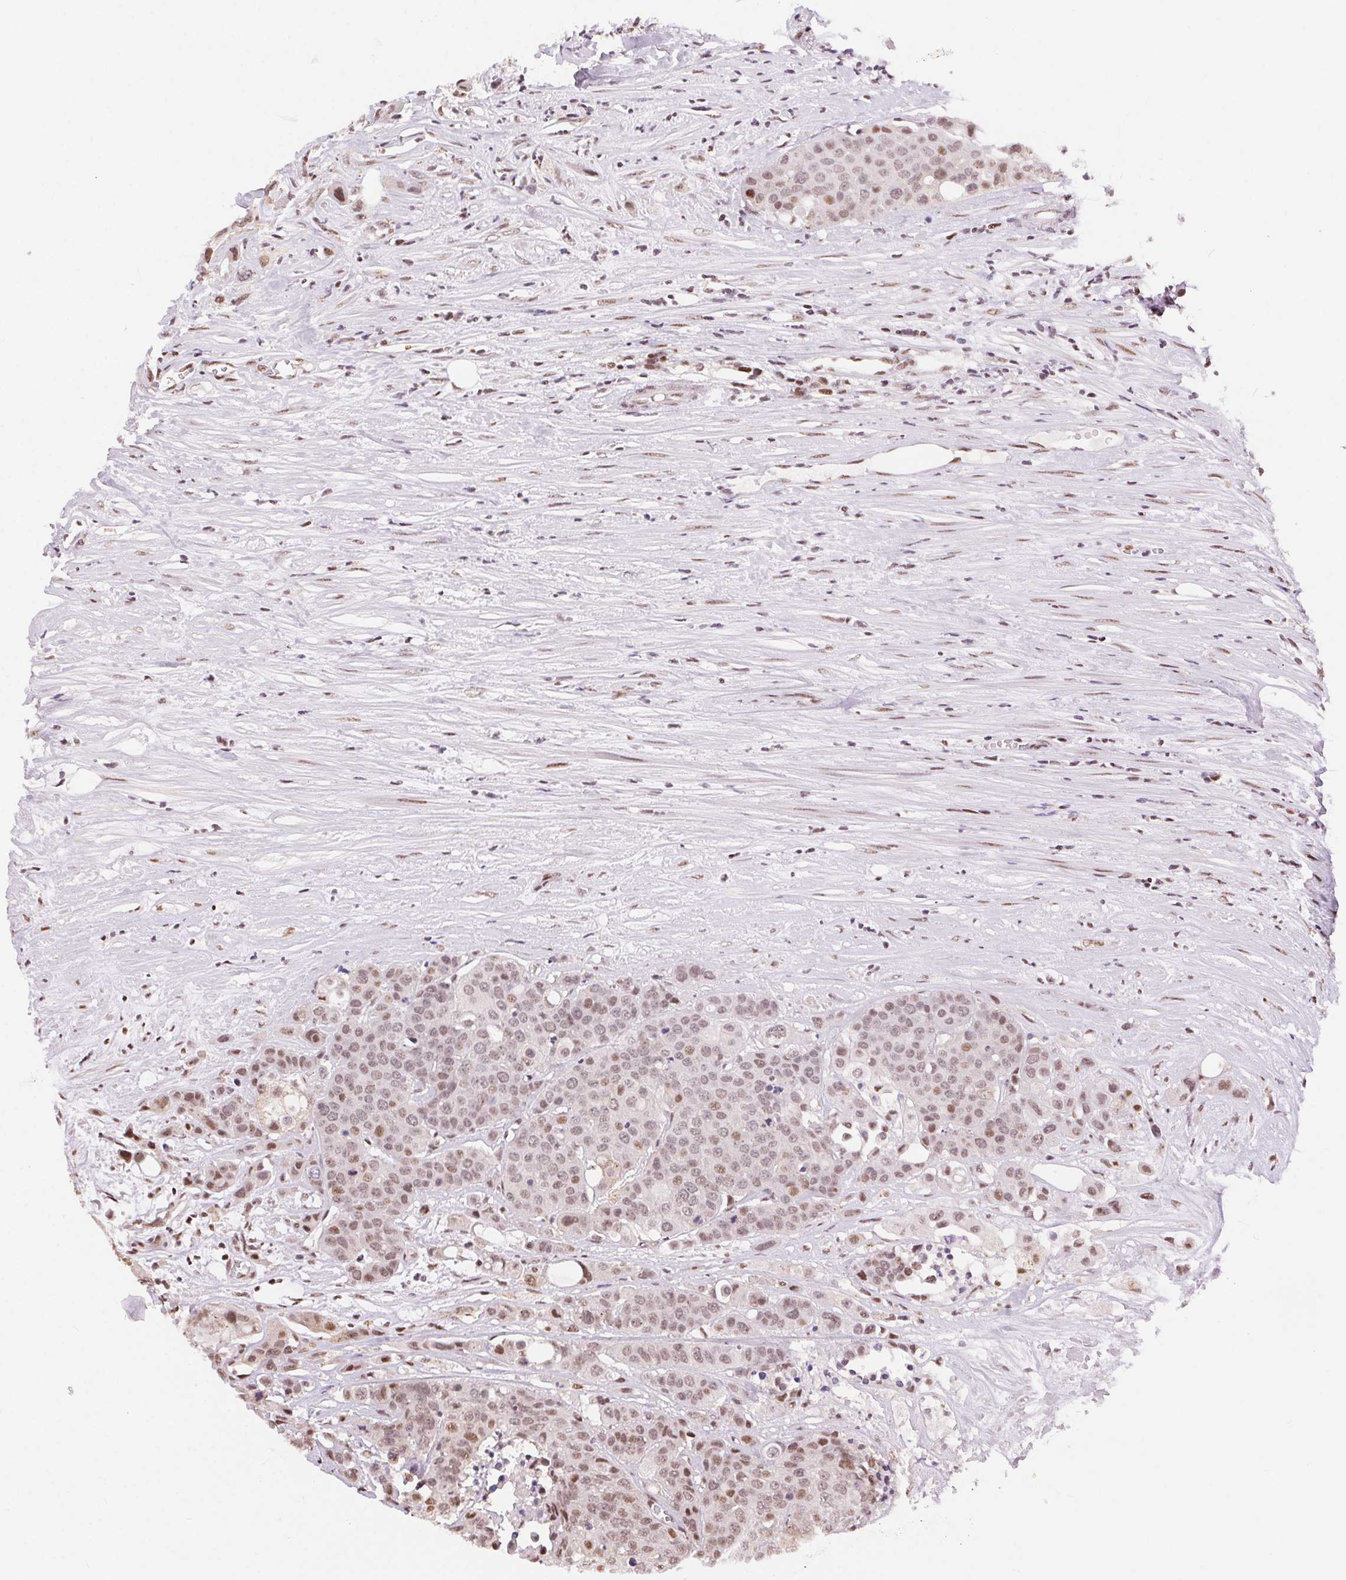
{"staining": {"intensity": "weak", "quantity": ">75%", "location": "nuclear"}, "tissue": "carcinoid", "cell_type": "Tumor cells", "image_type": "cancer", "snomed": [{"axis": "morphology", "description": "Carcinoid, malignant, NOS"}, {"axis": "topography", "description": "Colon"}], "caption": "Protein staining reveals weak nuclear staining in approximately >75% of tumor cells in carcinoid.", "gene": "RAD23A", "patient": {"sex": "male", "age": 81}}